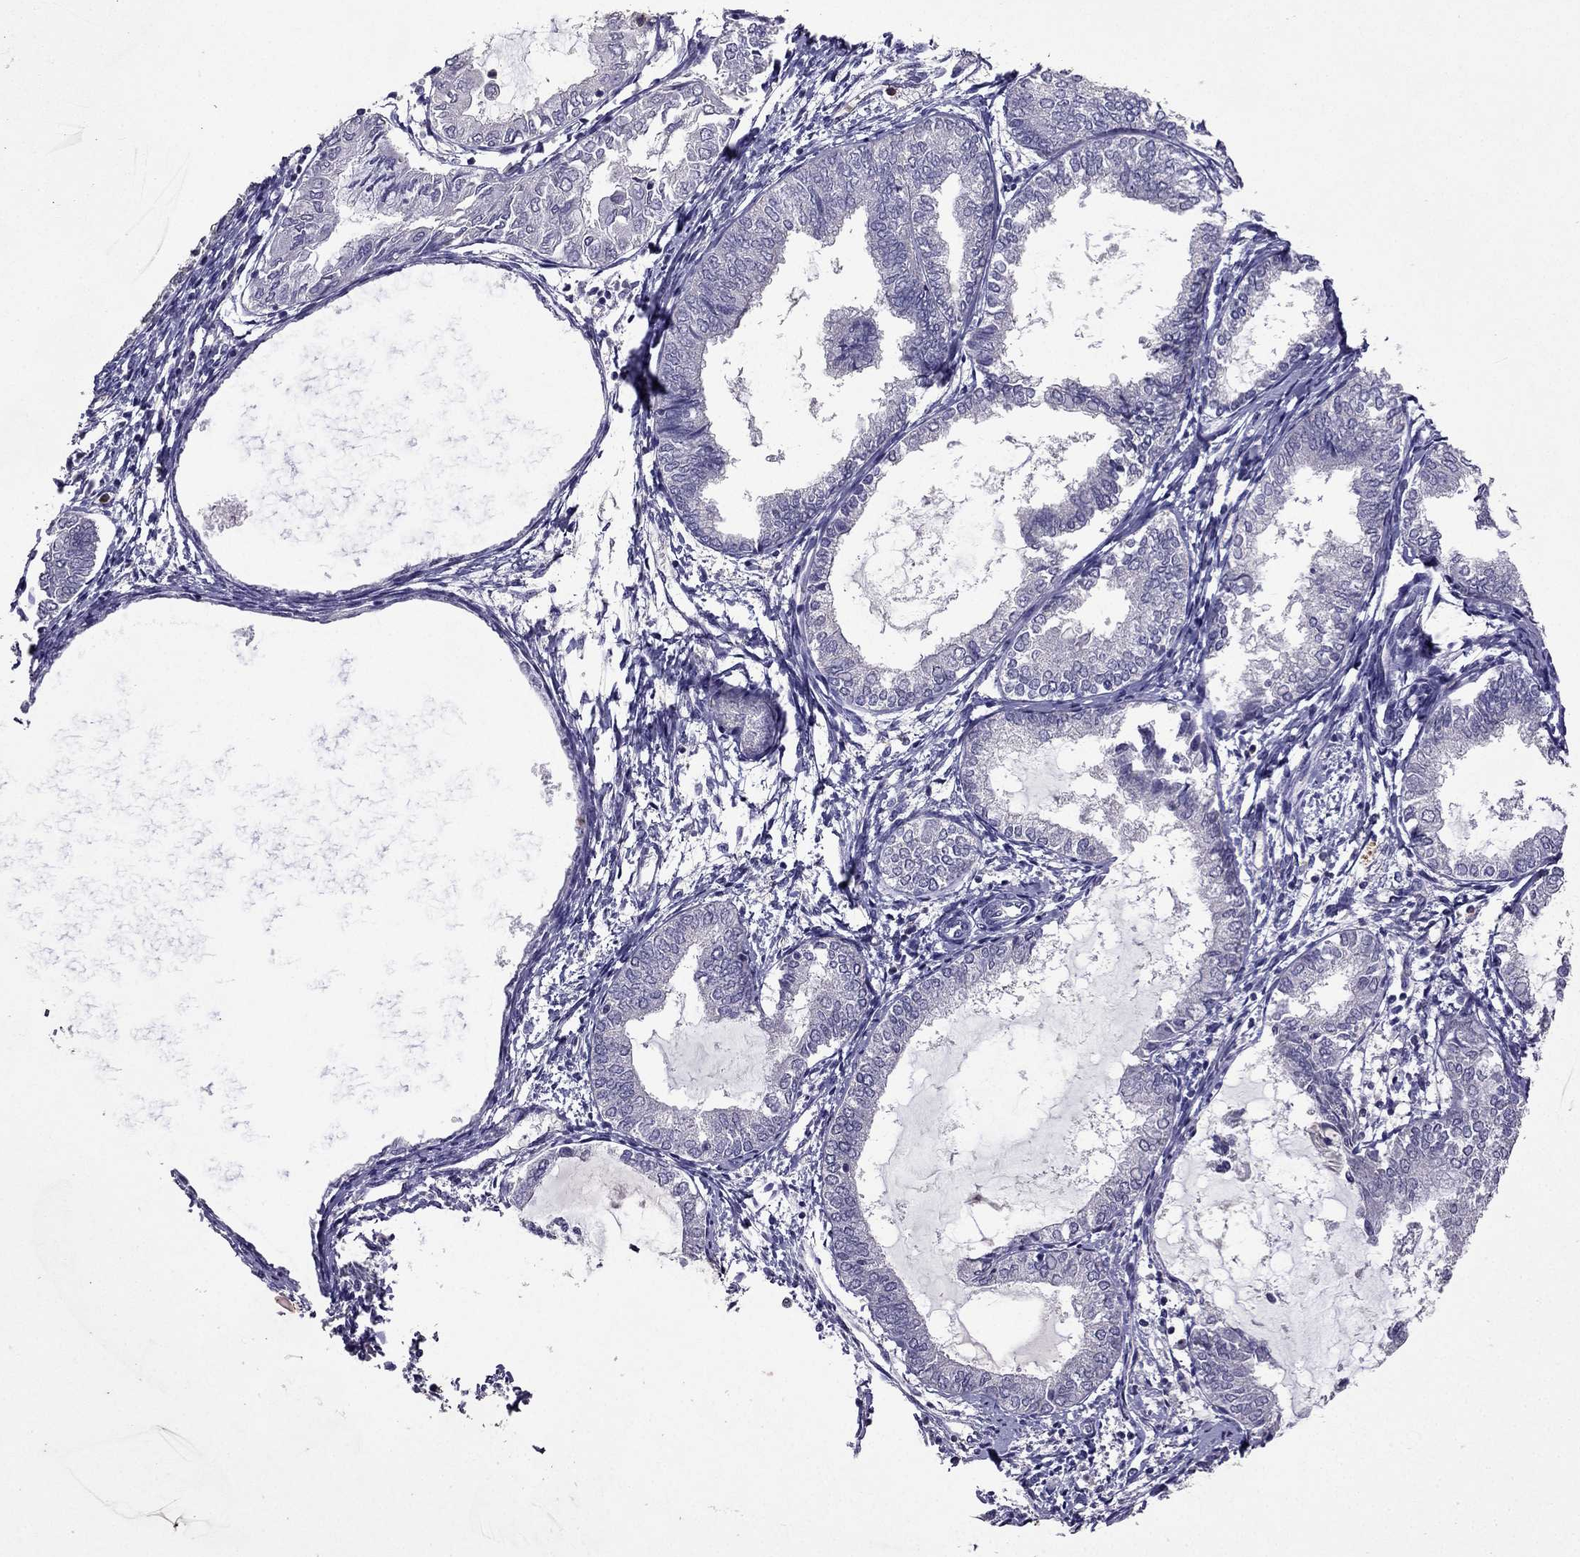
{"staining": {"intensity": "negative", "quantity": "none", "location": "none"}, "tissue": "endometrial cancer", "cell_type": "Tumor cells", "image_type": "cancer", "snomed": [{"axis": "morphology", "description": "Adenocarcinoma, NOS"}, {"axis": "topography", "description": "Endometrium"}], "caption": "The image displays no staining of tumor cells in adenocarcinoma (endometrial).", "gene": "RFLNB", "patient": {"sex": "female", "age": 68}}